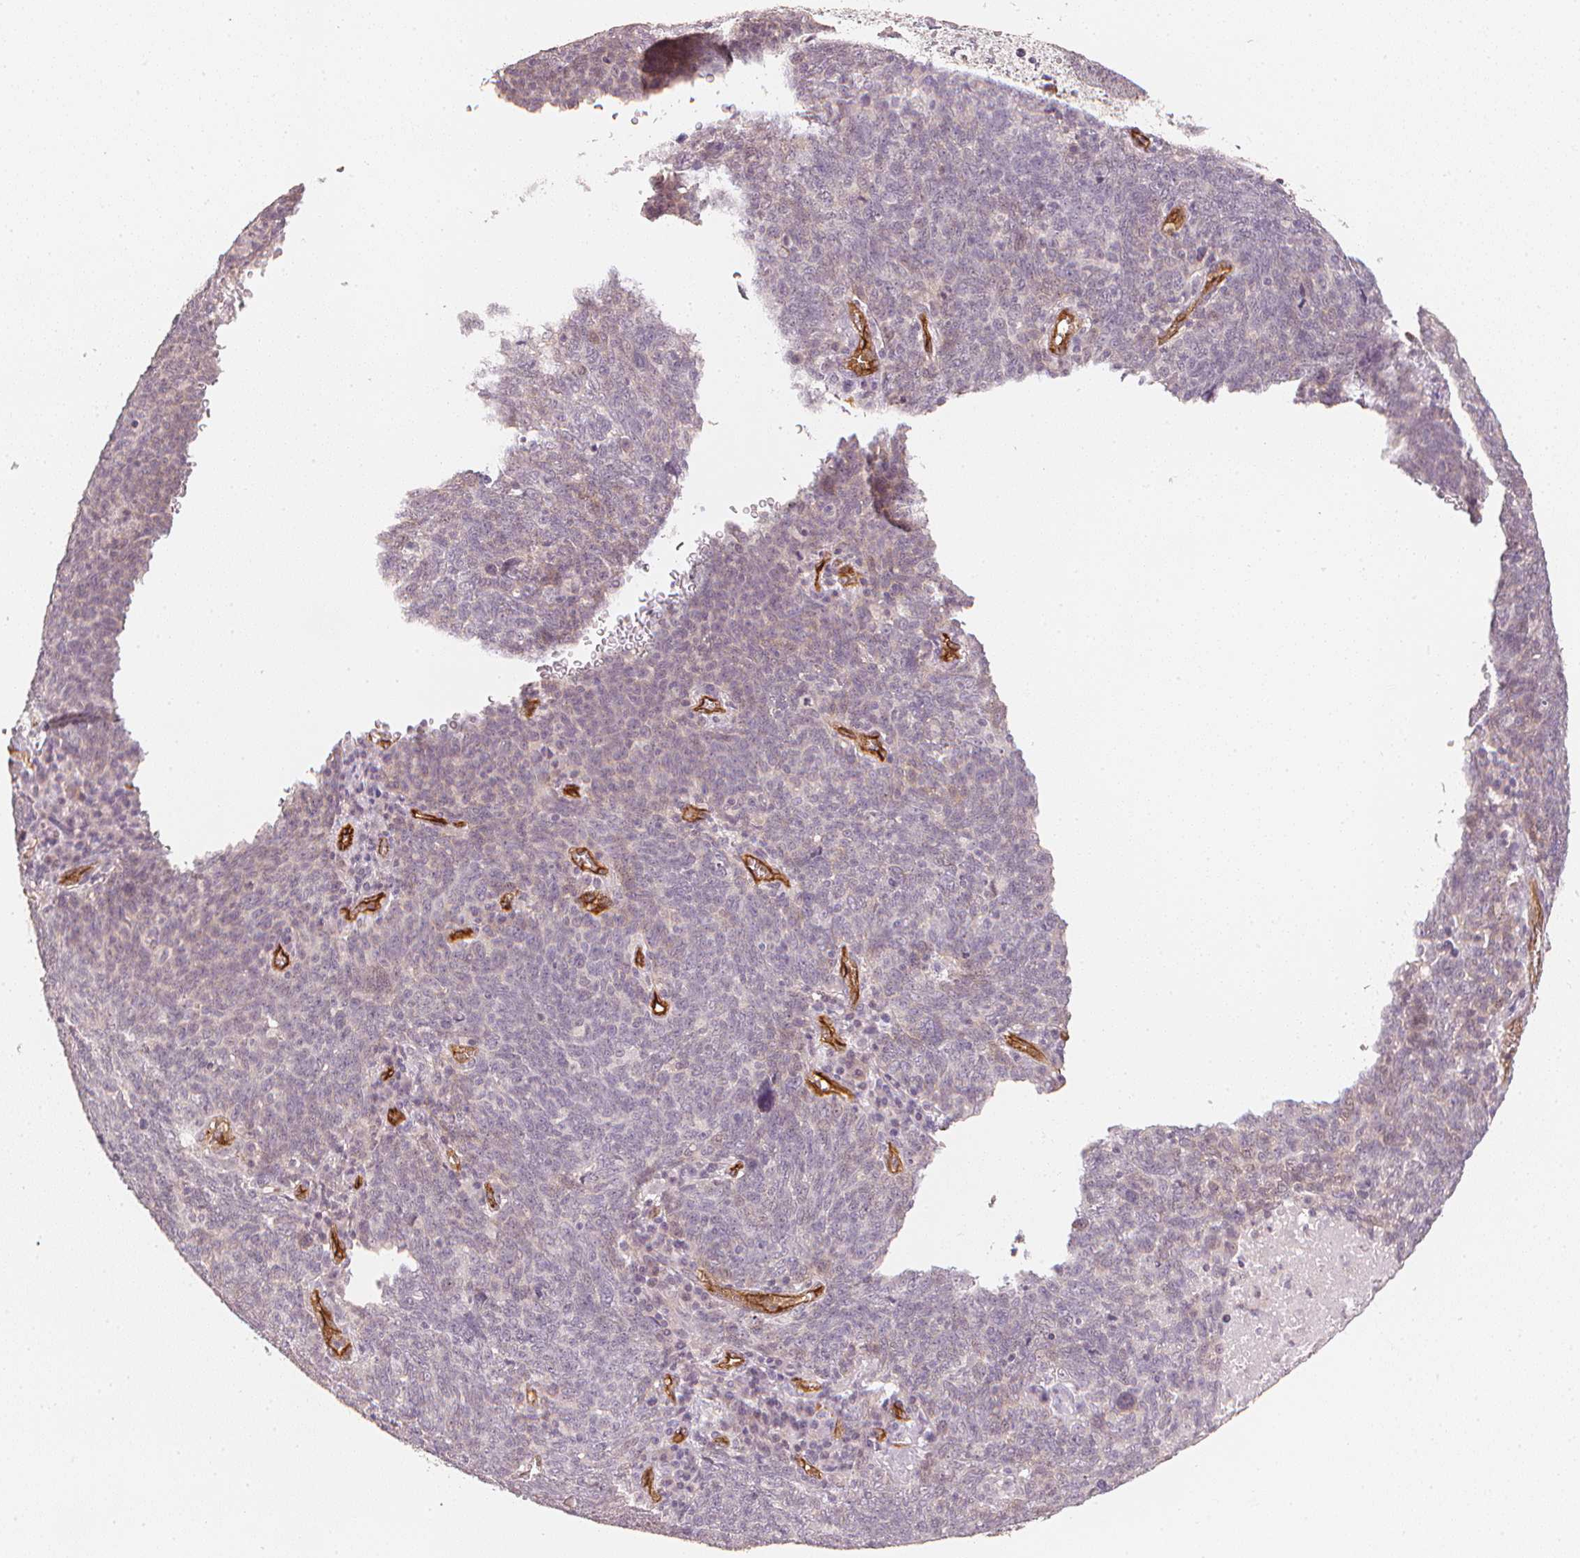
{"staining": {"intensity": "negative", "quantity": "none", "location": "none"}, "tissue": "lung cancer", "cell_type": "Tumor cells", "image_type": "cancer", "snomed": [{"axis": "morphology", "description": "Squamous cell carcinoma, NOS"}, {"axis": "topography", "description": "Lung"}], "caption": "Tumor cells show no significant expression in lung cancer (squamous cell carcinoma).", "gene": "CIB1", "patient": {"sex": "female", "age": 72}}